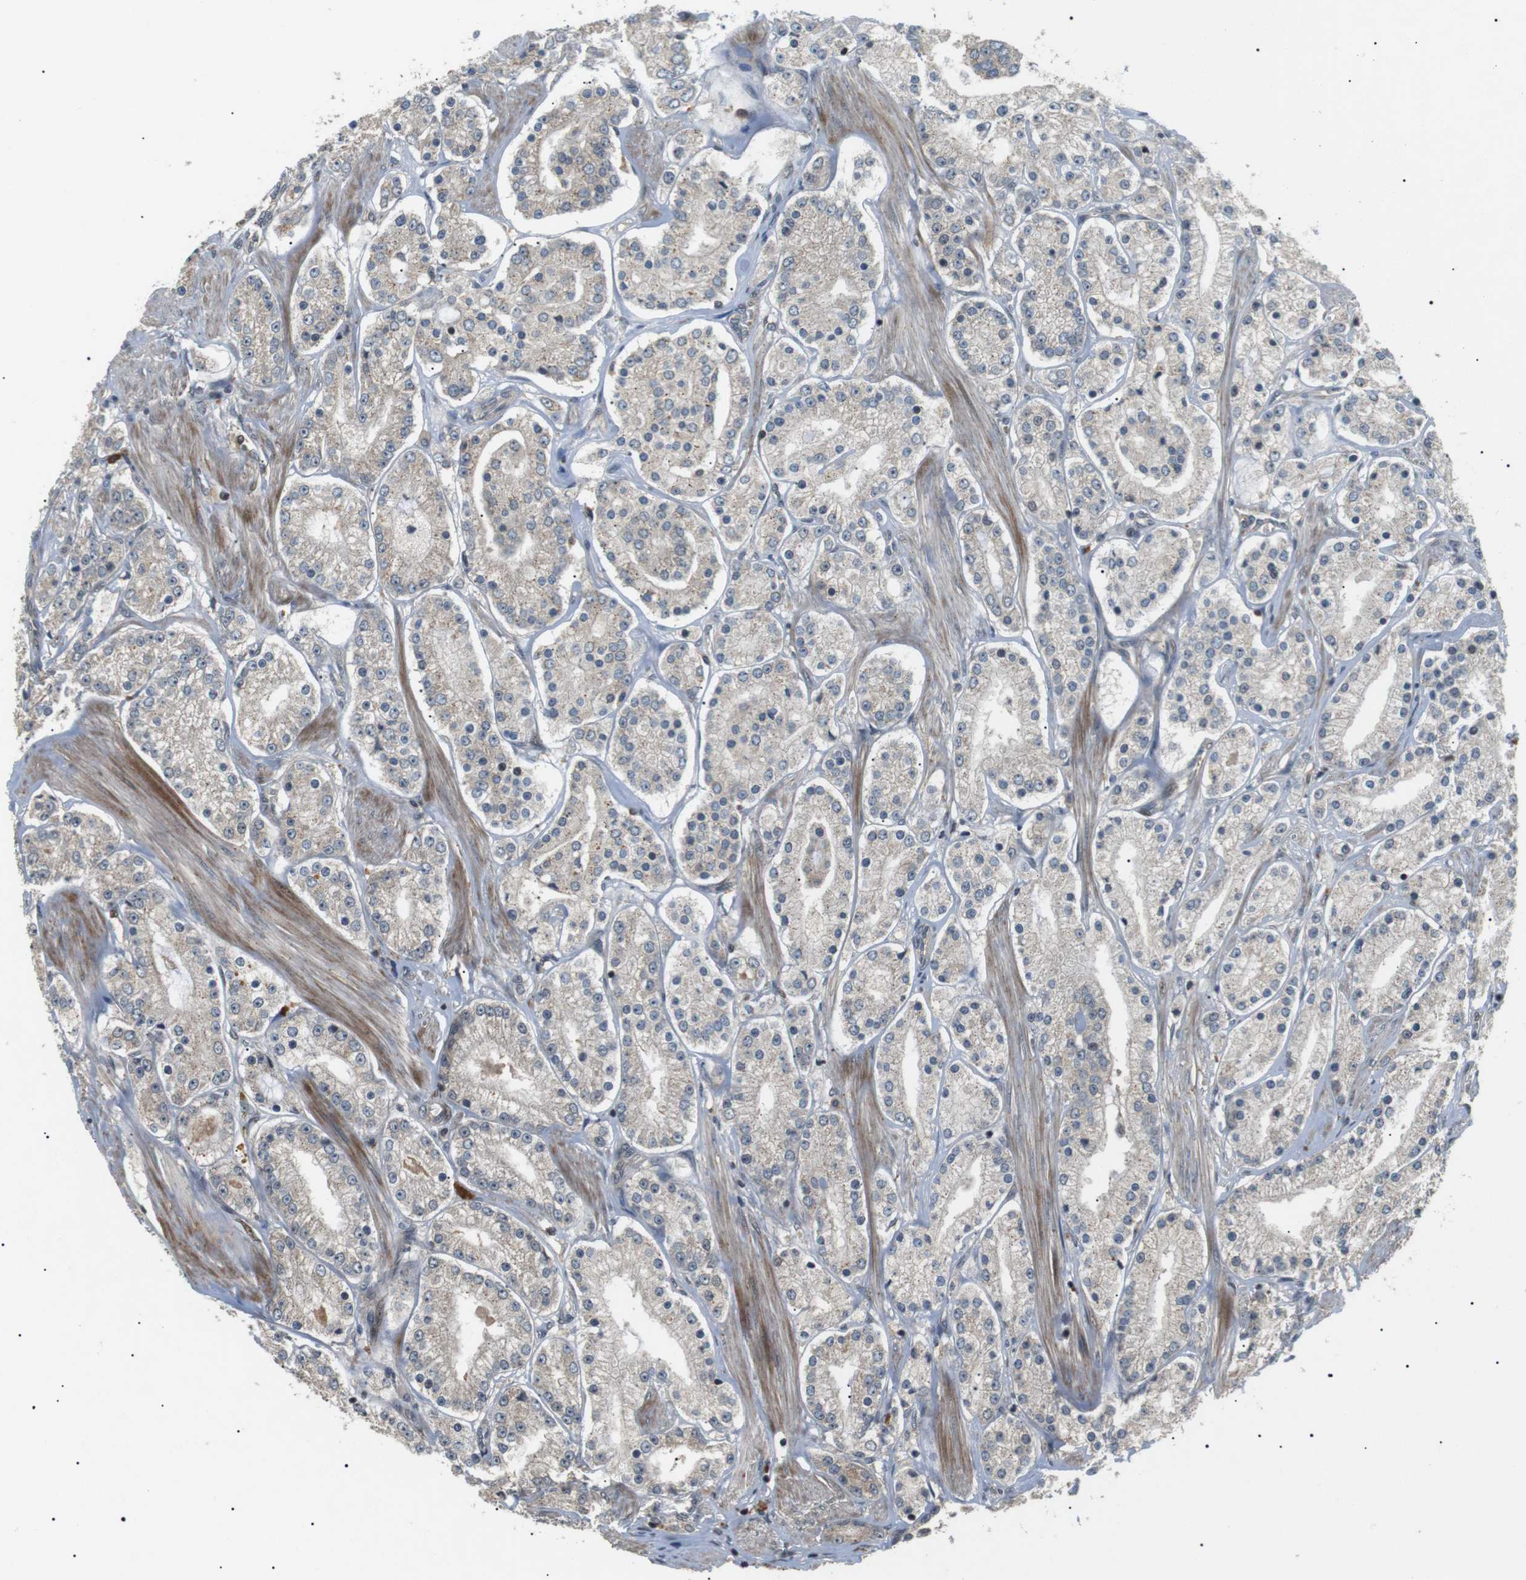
{"staining": {"intensity": "negative", "quantity": "none", "location": "none"}, "tissue": "prostate cancer", "cell_type": "Tumor cells", "image_type": "cancer", "snomed": [{"axis": "morphology", "description": "Adenocarcinoma, Low grade"}, {"axis": "topography", "description": "Prostate"}], "caption": "Protein analysis of prostate cancer (adenocarcinoma (low-grade)) reveals no significant staining in tumor cells. The staining was performed using DAB to visualize the protein expression in brown, while the nuclei were stained in blue with hematoxylin (Magnification: 20x).", "gene": "HSPA13", "patient": {"sex": "male", "age": 63}}